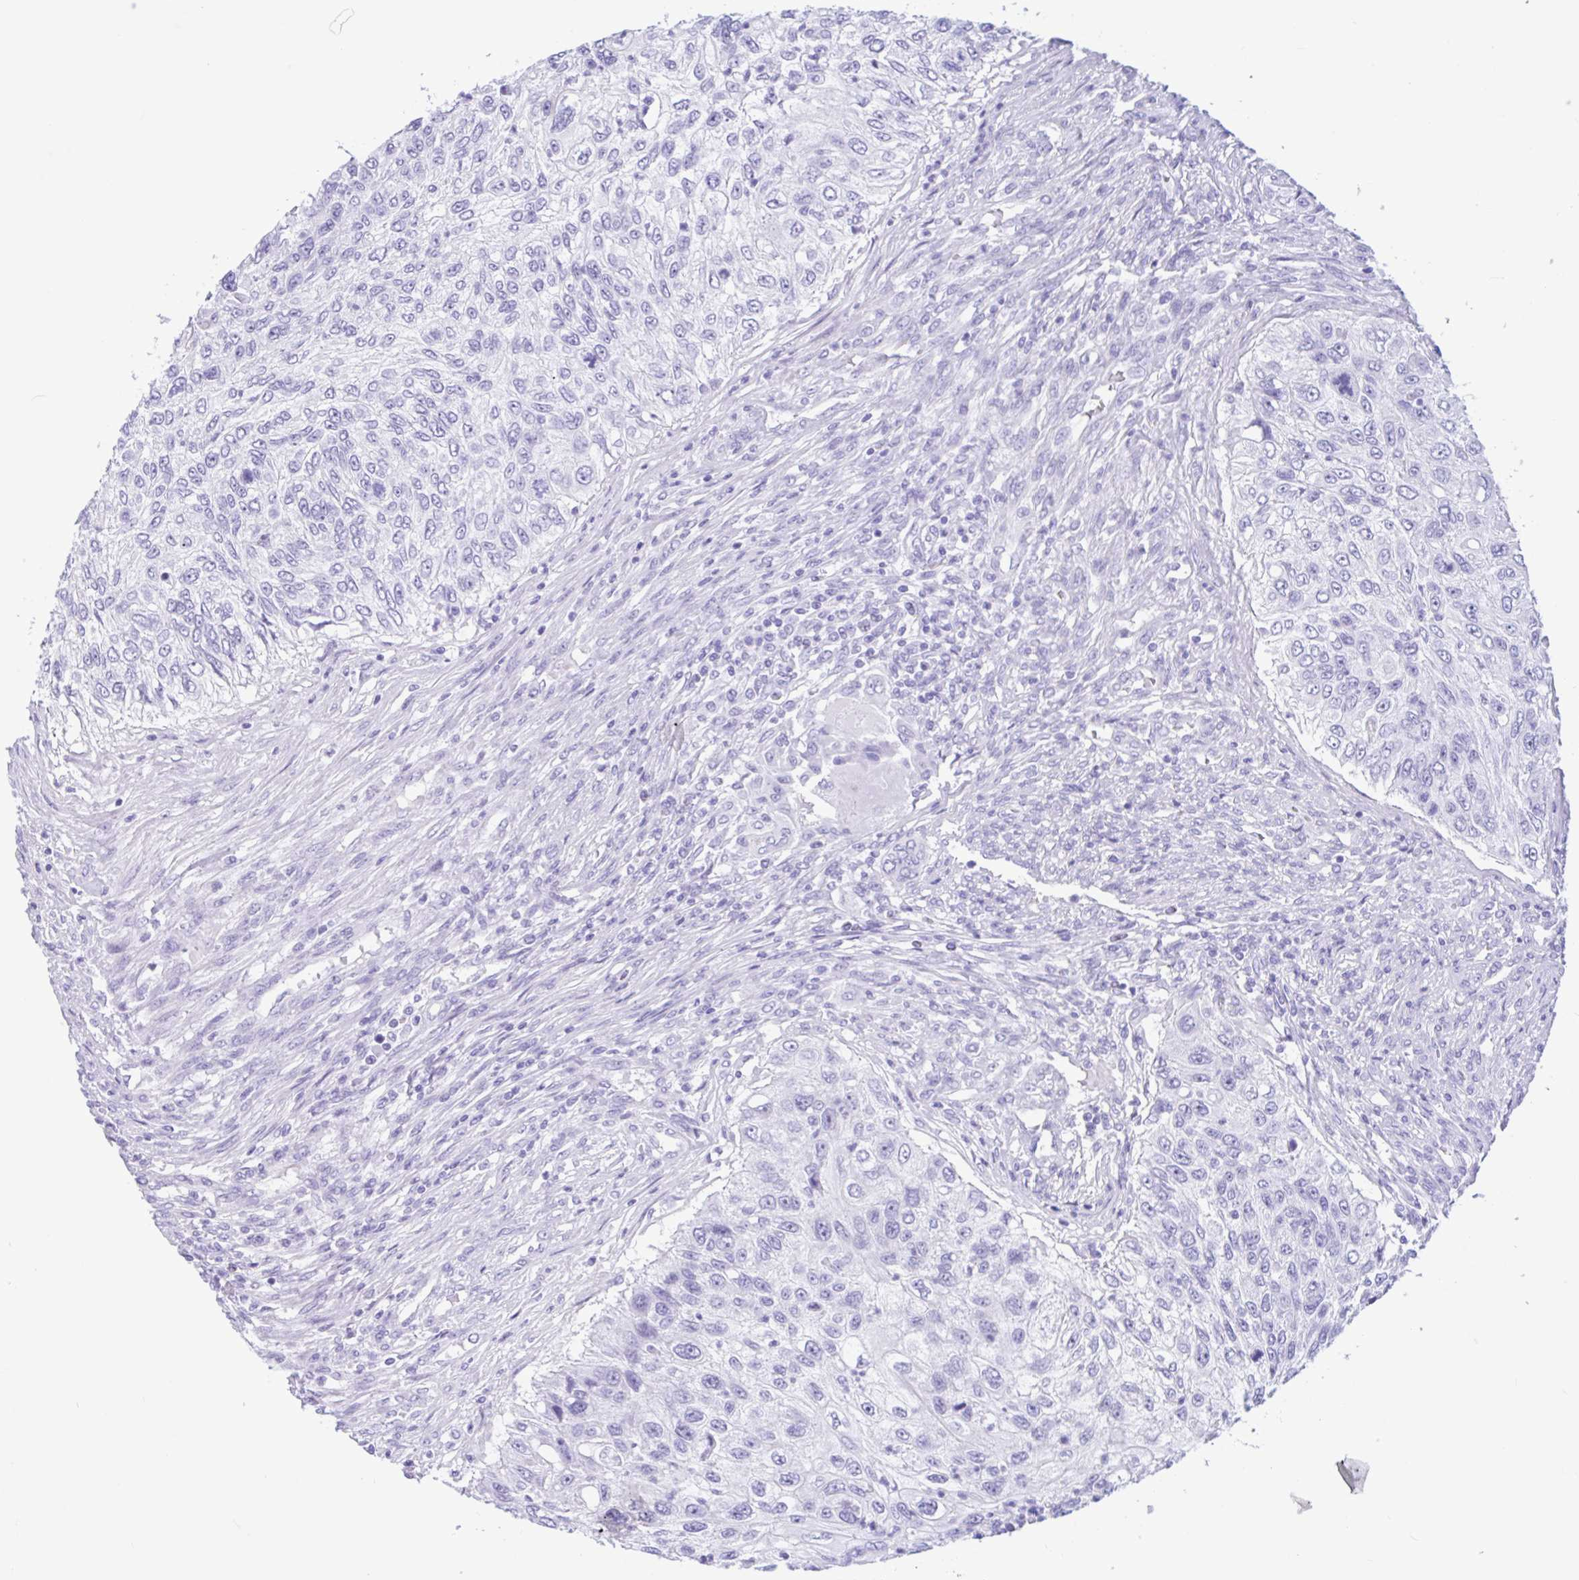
{"staining": {"intensity": "negative", "quantity": "none", "location": "none"}, "tissue": "urothelial cancer", "cell_type": "Tumor cells", "image_type": "cancer", "snomed": [{"axis": "morphology", "description": "Urothelial carcinoma, High grade"}, {"axis": "topography", "description": "Urinary bladder"}], "caption": "Immunohistochemical staining of human urothelial carcinoma (high-grade) displays no significant expression in tumor cells.", "gene": "IAPP", "patient": {"sex": "female", "age": 60}}